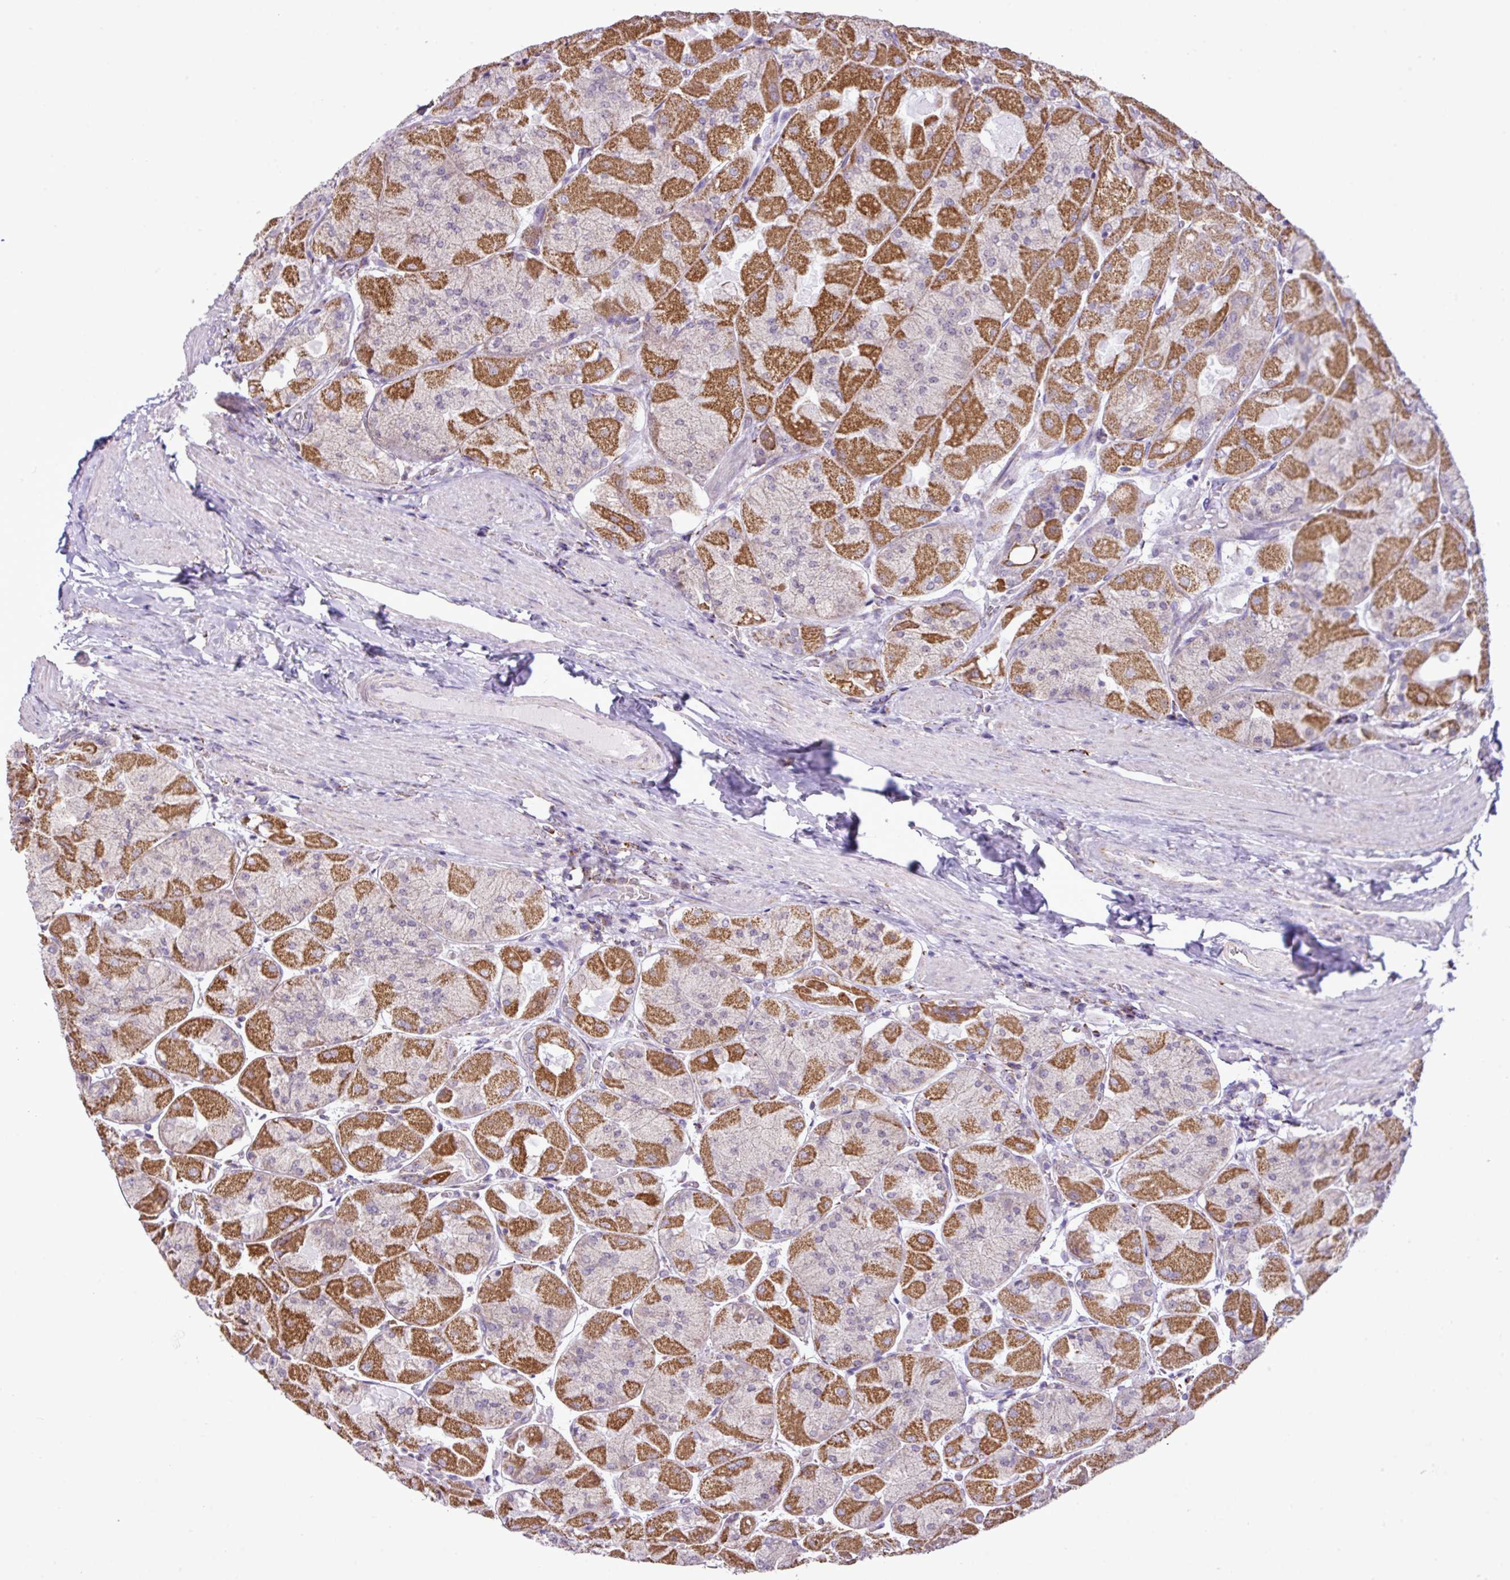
{"staining": {"intensity": "moderate", "quantity": "25%-75%", "location": "cytoplasmic/membranous"}, "tissue": "stomach", "cell_type": "Glandular cells", "image_type": "normal", "snomed": [{"axis": "morphology", "description": "Normal tissue, NOS"}, {"axis": "topography", "description": "Stomach"}], "caption": "Glandular cells demonstrate medium levels of moderate cytoplasmic/membranous expression in about 25%-75% of cells in benign human stomach. (IHC, brightfield microscopy, high magnification).", "gene": "SGPP1", "patient": {"sex": "female", "age": 61}}